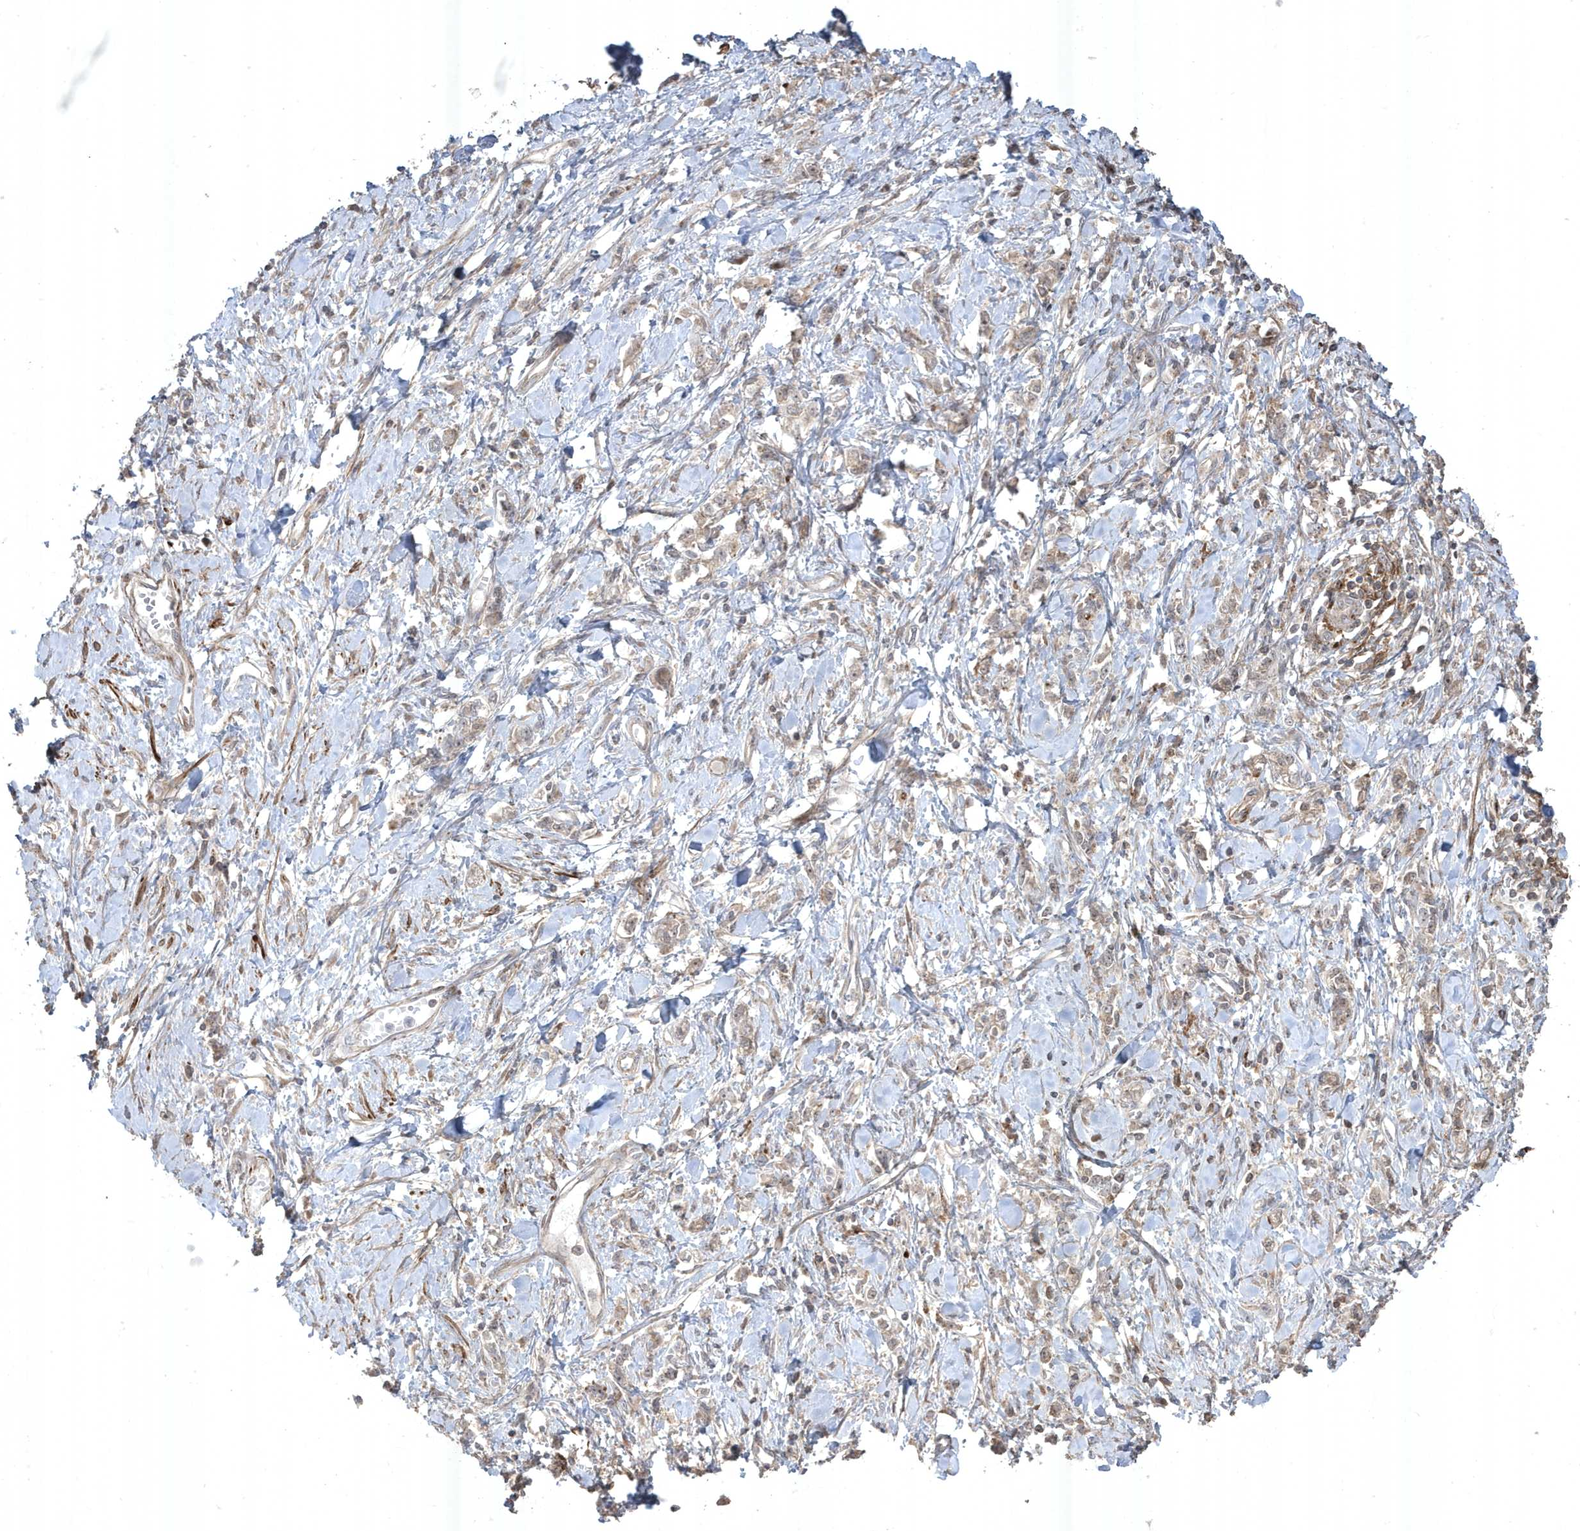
{"staining": {"intensity": "weak", "quantity": "<25%", "location": "nuclear"}, "tissue": "stomach cancer", "cell_type": "Tumor cells", "image_type": "cancer", "snomed": [{"axis": "morphology", "description": "Adenocarcinoma, NOS"}, {"axis": "topography", "description": "Stomach"}], "caption": "Tumor cells show no significant protein expression in stomach adenocarcinoma.", "gene": "CETN3", "patient": {"sex": "female", "age": 76}}